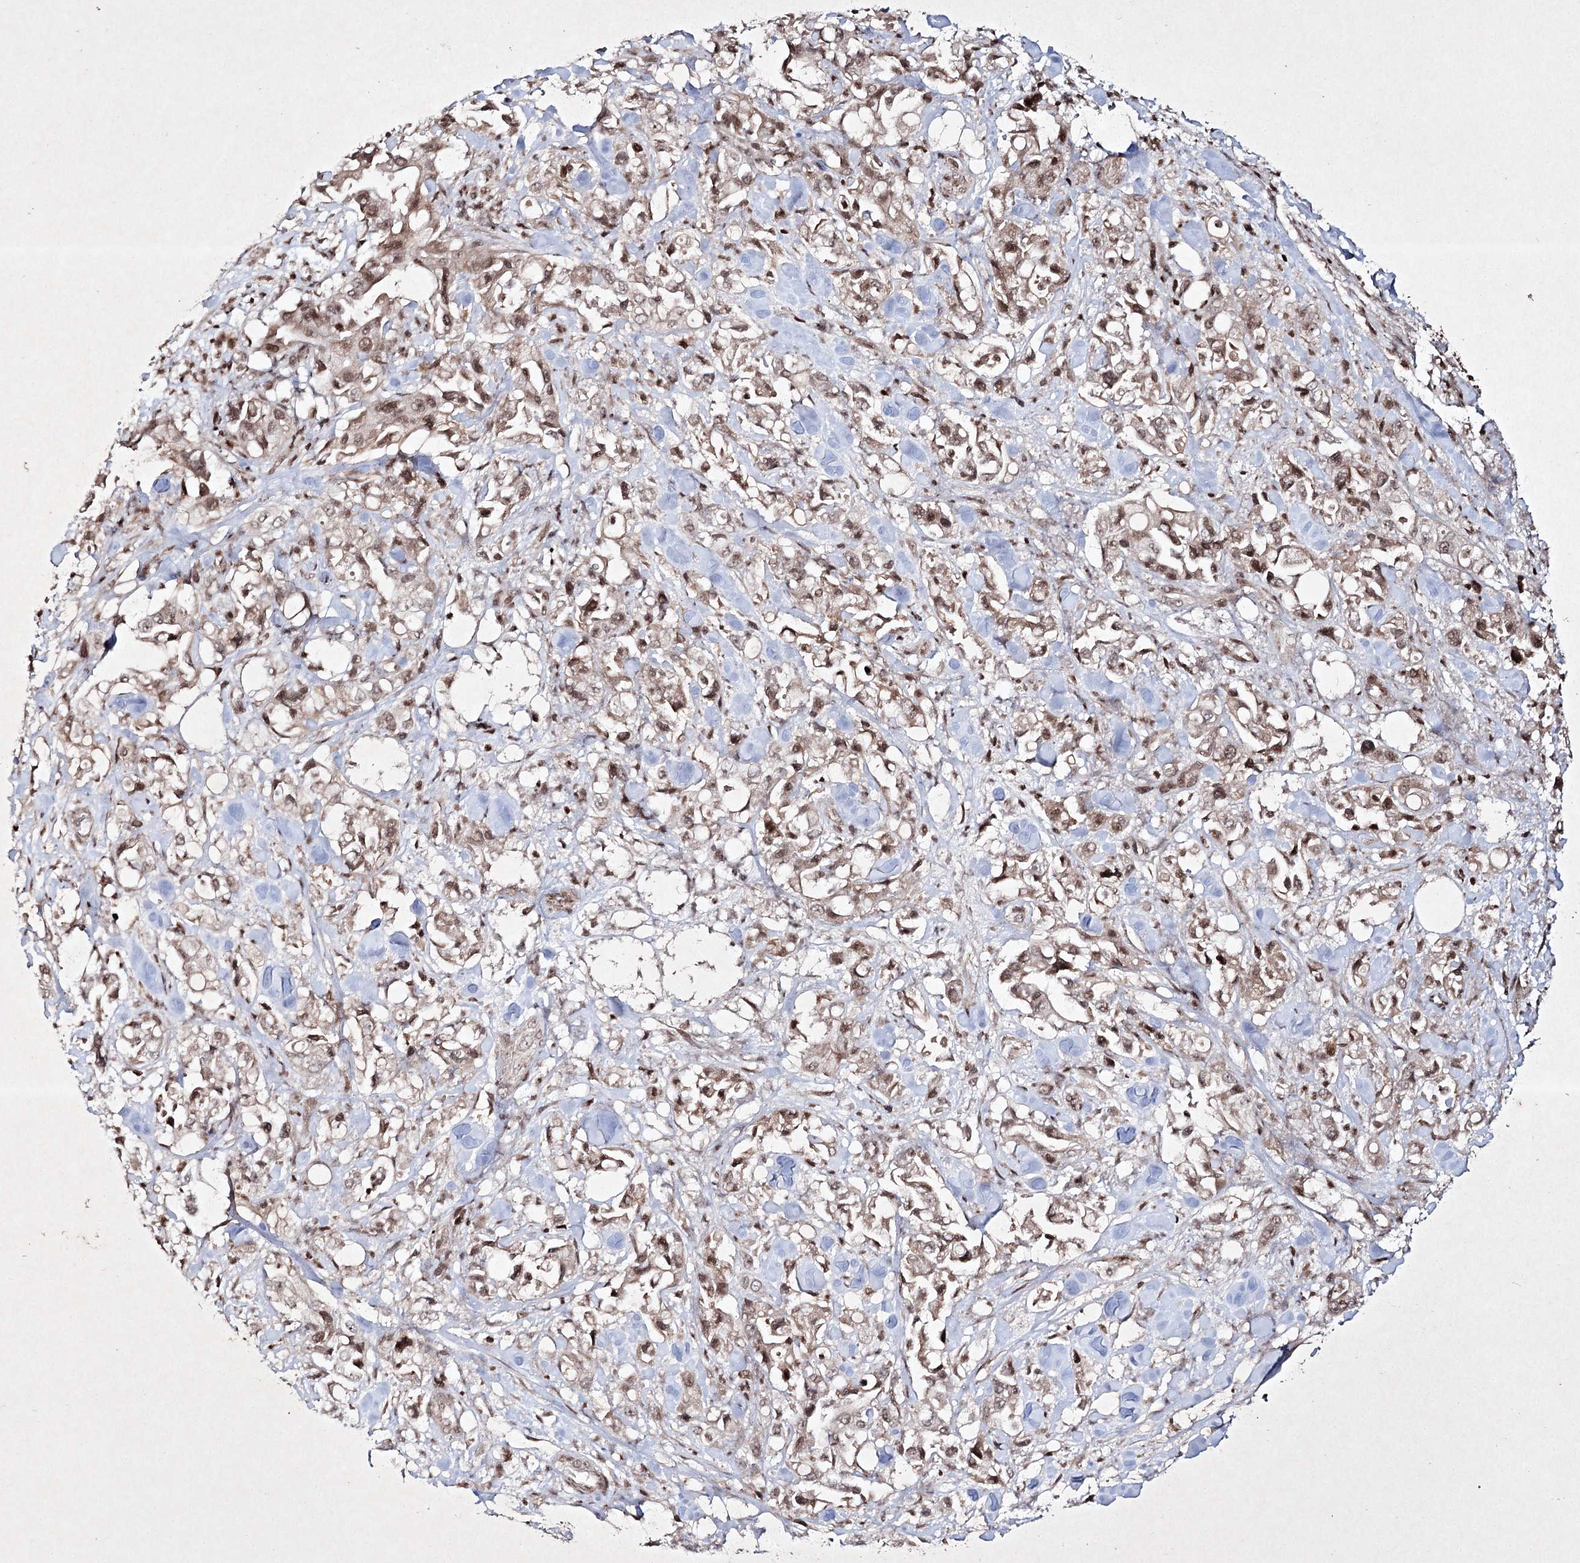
{"staining": {"intensity": "moderate", "quantity": ">75%", "location": "nuclear"}, "tissue": "pancreatic cancer", "cell_type": "Tumor cells", "image_type": "cancer", "snomed": [{"axis": "morphology", "description": "Adenocarcinoma, NOS"}, {"axis": "topography", "description": "Pancreas"}], "caption": "Moderate nuclear staining is identified in about >75% of tumor cells in pancreatic cancer. (DAB IHC, brown staining for protein, blue staining for nuclei).", "gene": "CARM1", "patient": {"sex": "male", "age": 70}}